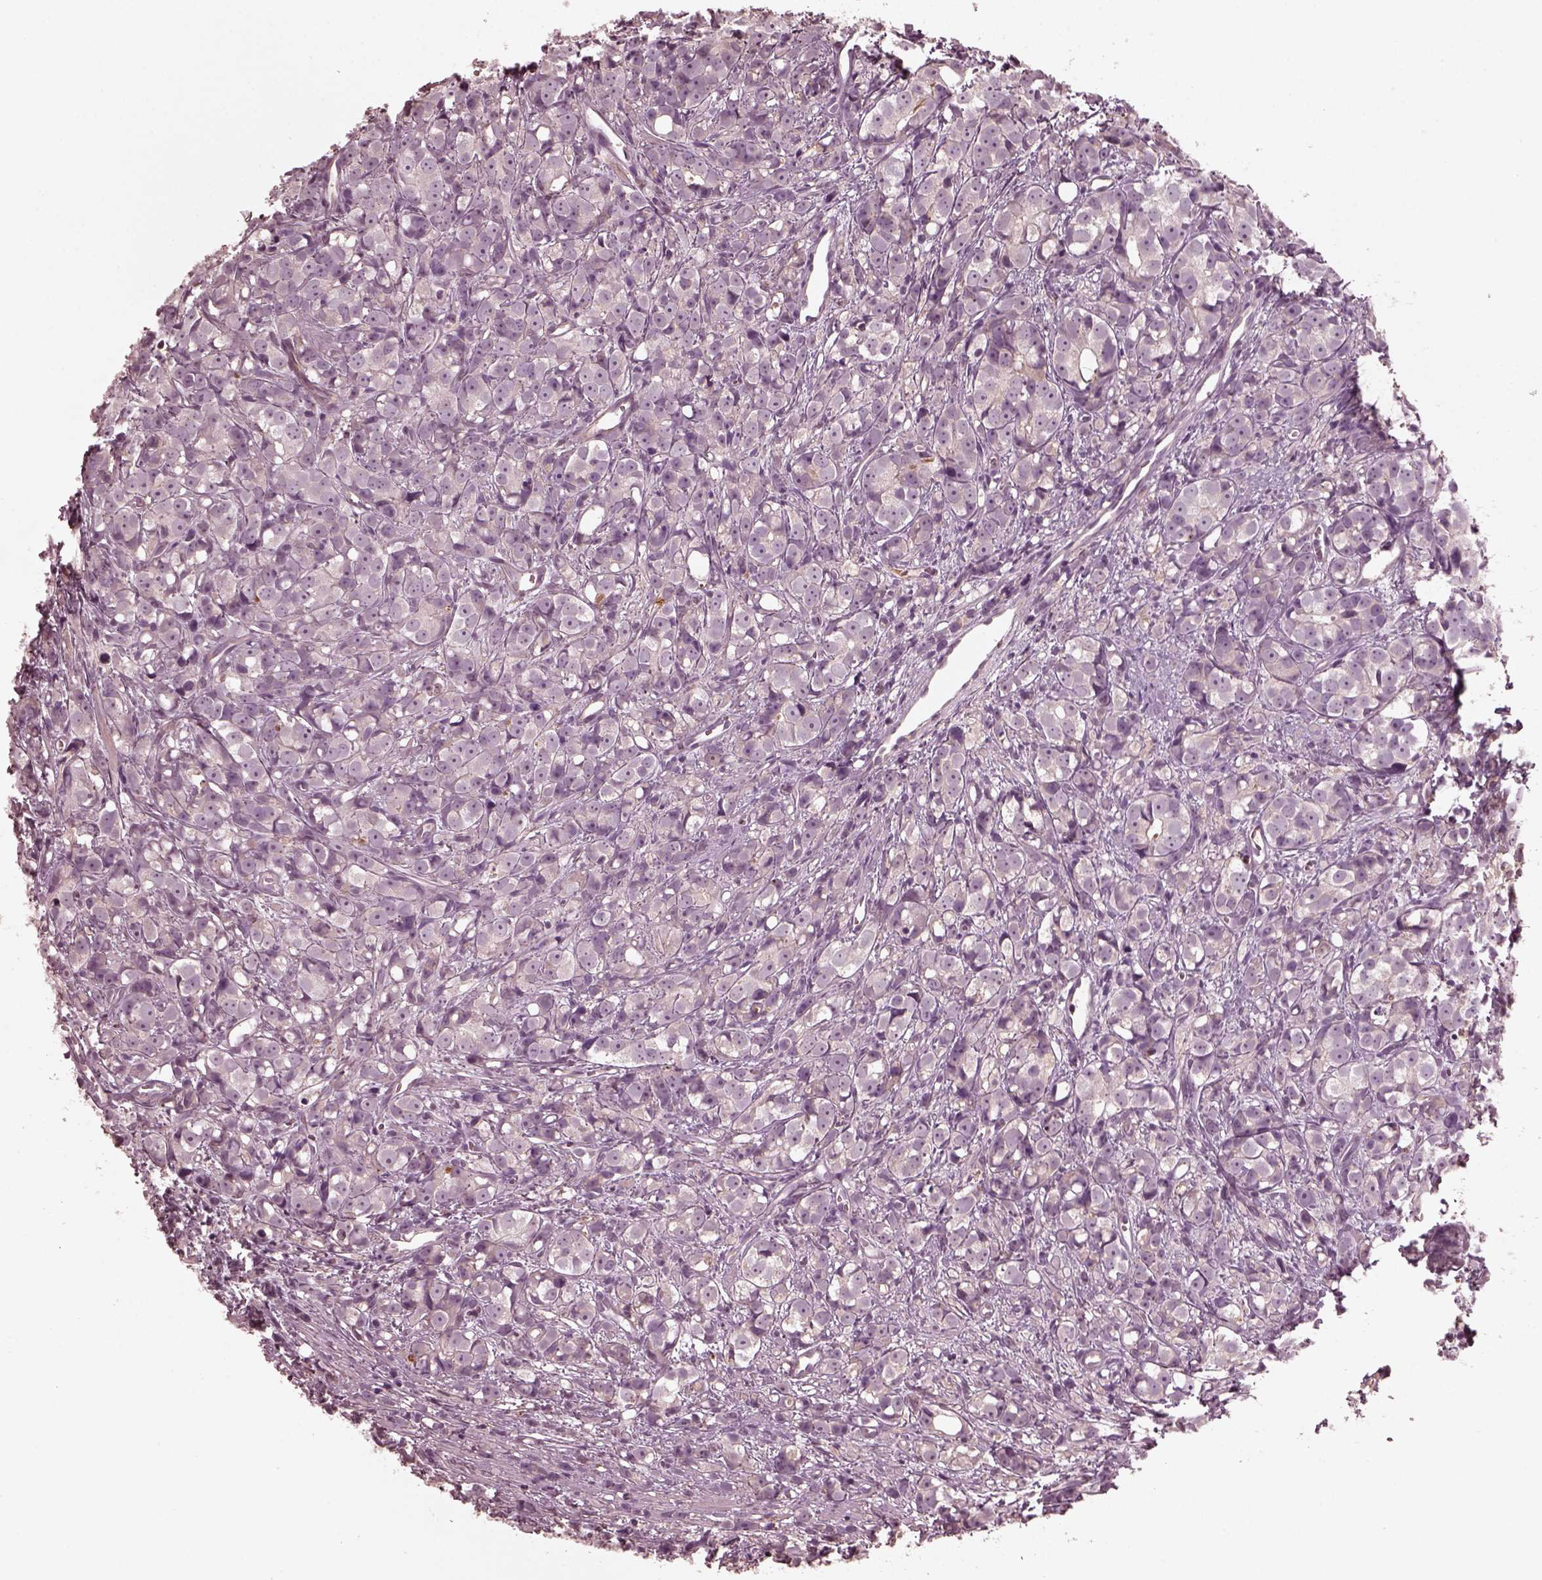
{"staining": {"intensity": "negative", "quantity": "none", "location": "none"}, "tissue": "prostate cancer", "cell_type": "Tumor cells", "image_type": "cancer", "snomed": [{"axis": "morphology", "description": "Adenocarcinoma, High grade"}, {"axis": "topography", "description": "Prostate"}], "caption": "High power microscopy photomicrograph of an immunohistochemistry micrograph of high-grade adenocarcinoma (prostate), revealing no significant staining in tumor cells.", "gene": "VWA5B1", "patient": {"sex": "male", "age": 77}}